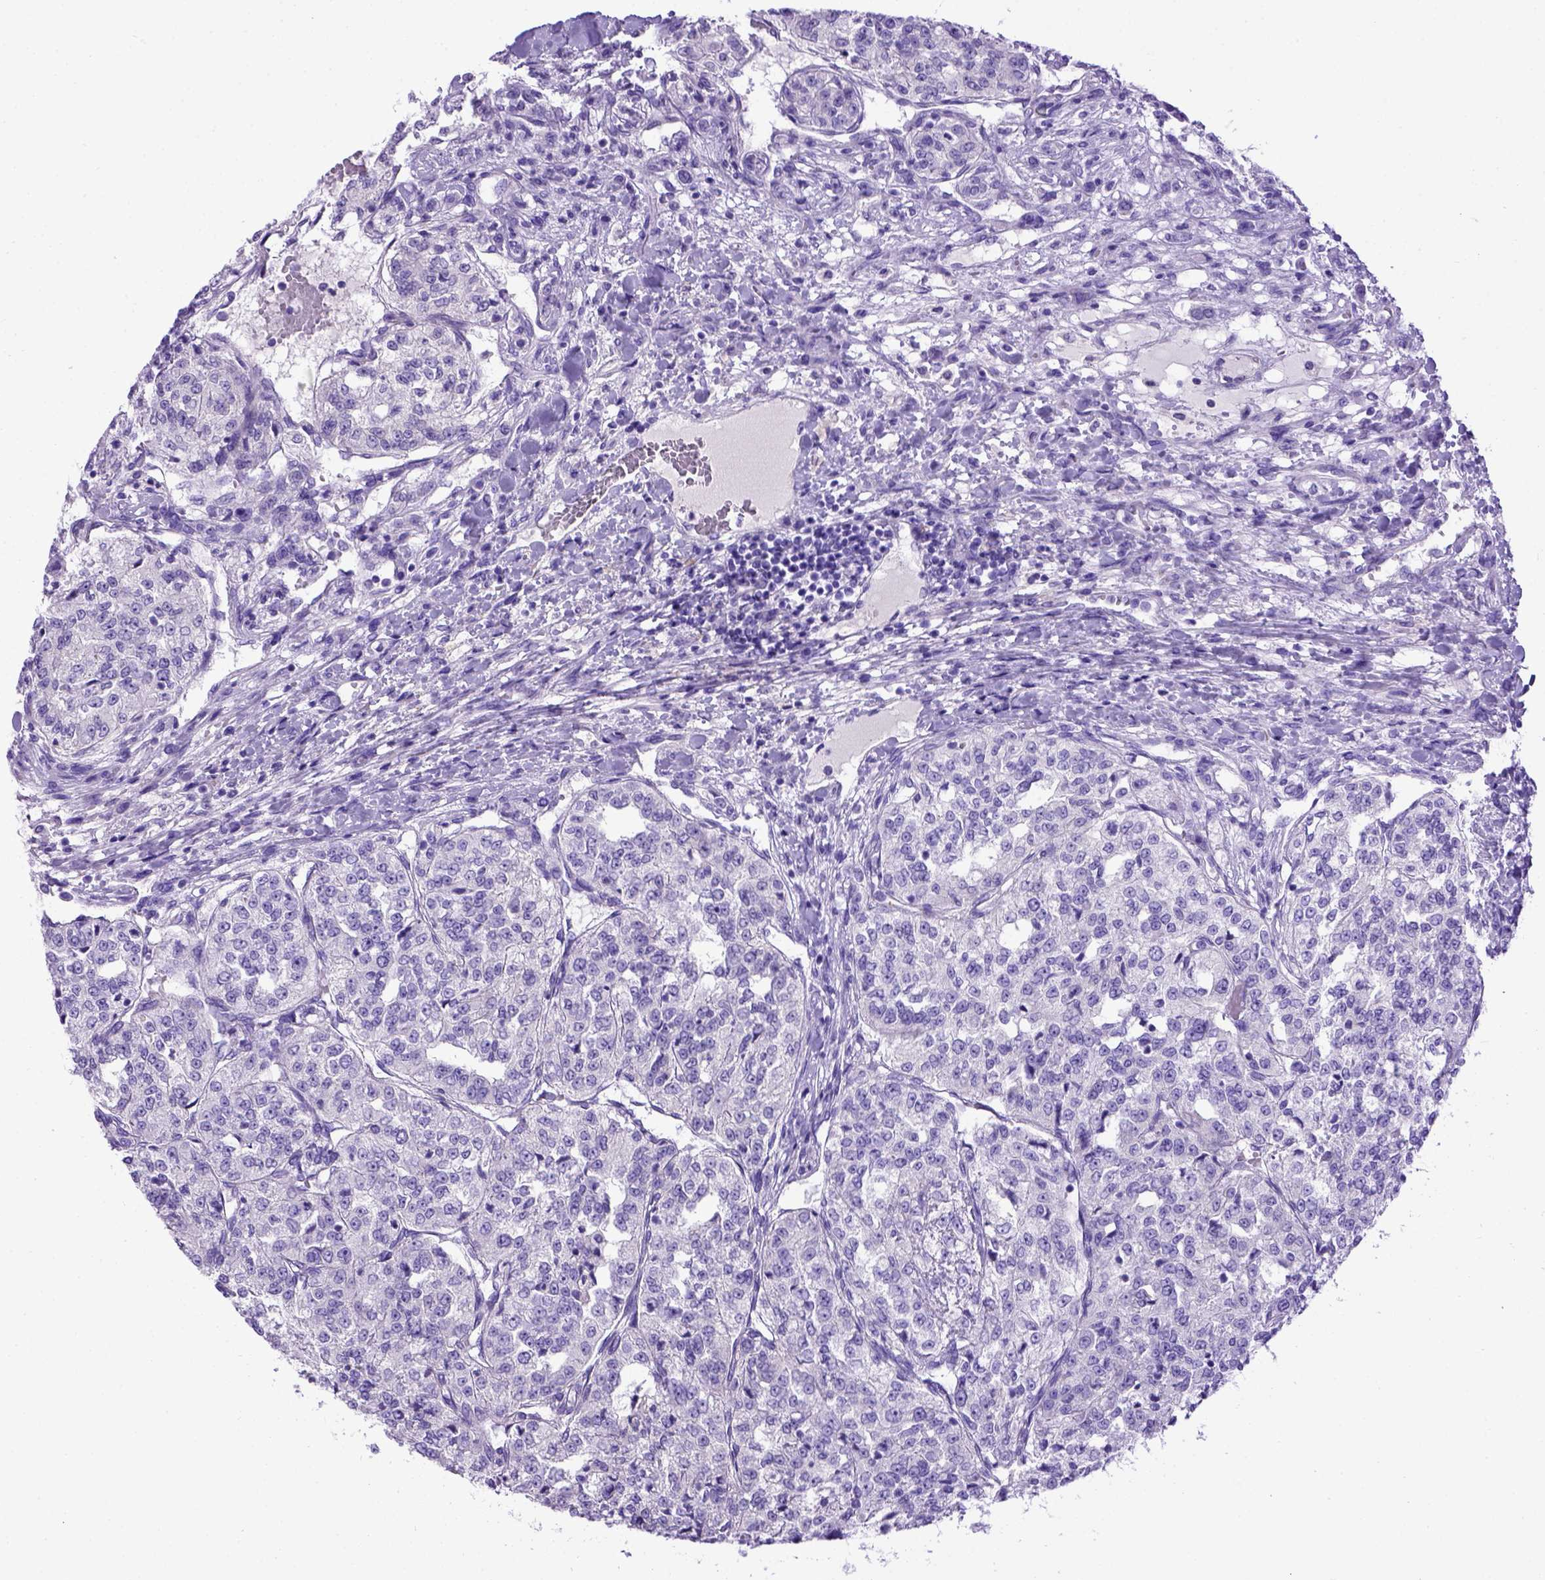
{"staining": {"intensity": "negative", "quantity": "none", "location": "none"}, "tissue": "renal cancer", "cell_type": "Tumor cells", "image_type": "cancer", "snomed": [{"axis": "morphology", "description": "Adenocarcinoma, NOS"}, {"axis": "topography", "description": "Kidney"}], "caption": "DAB (3,3'-diaminobenzidine) immunohistochemical staining of renal cancer demonstrates no significant staining in tumor cells. (DAB (3,3'-diaminobenzidine) immunohistochemistry, high magnification).", "gene": "PTGES", "patient": {"sex": "female", "age": 63}}